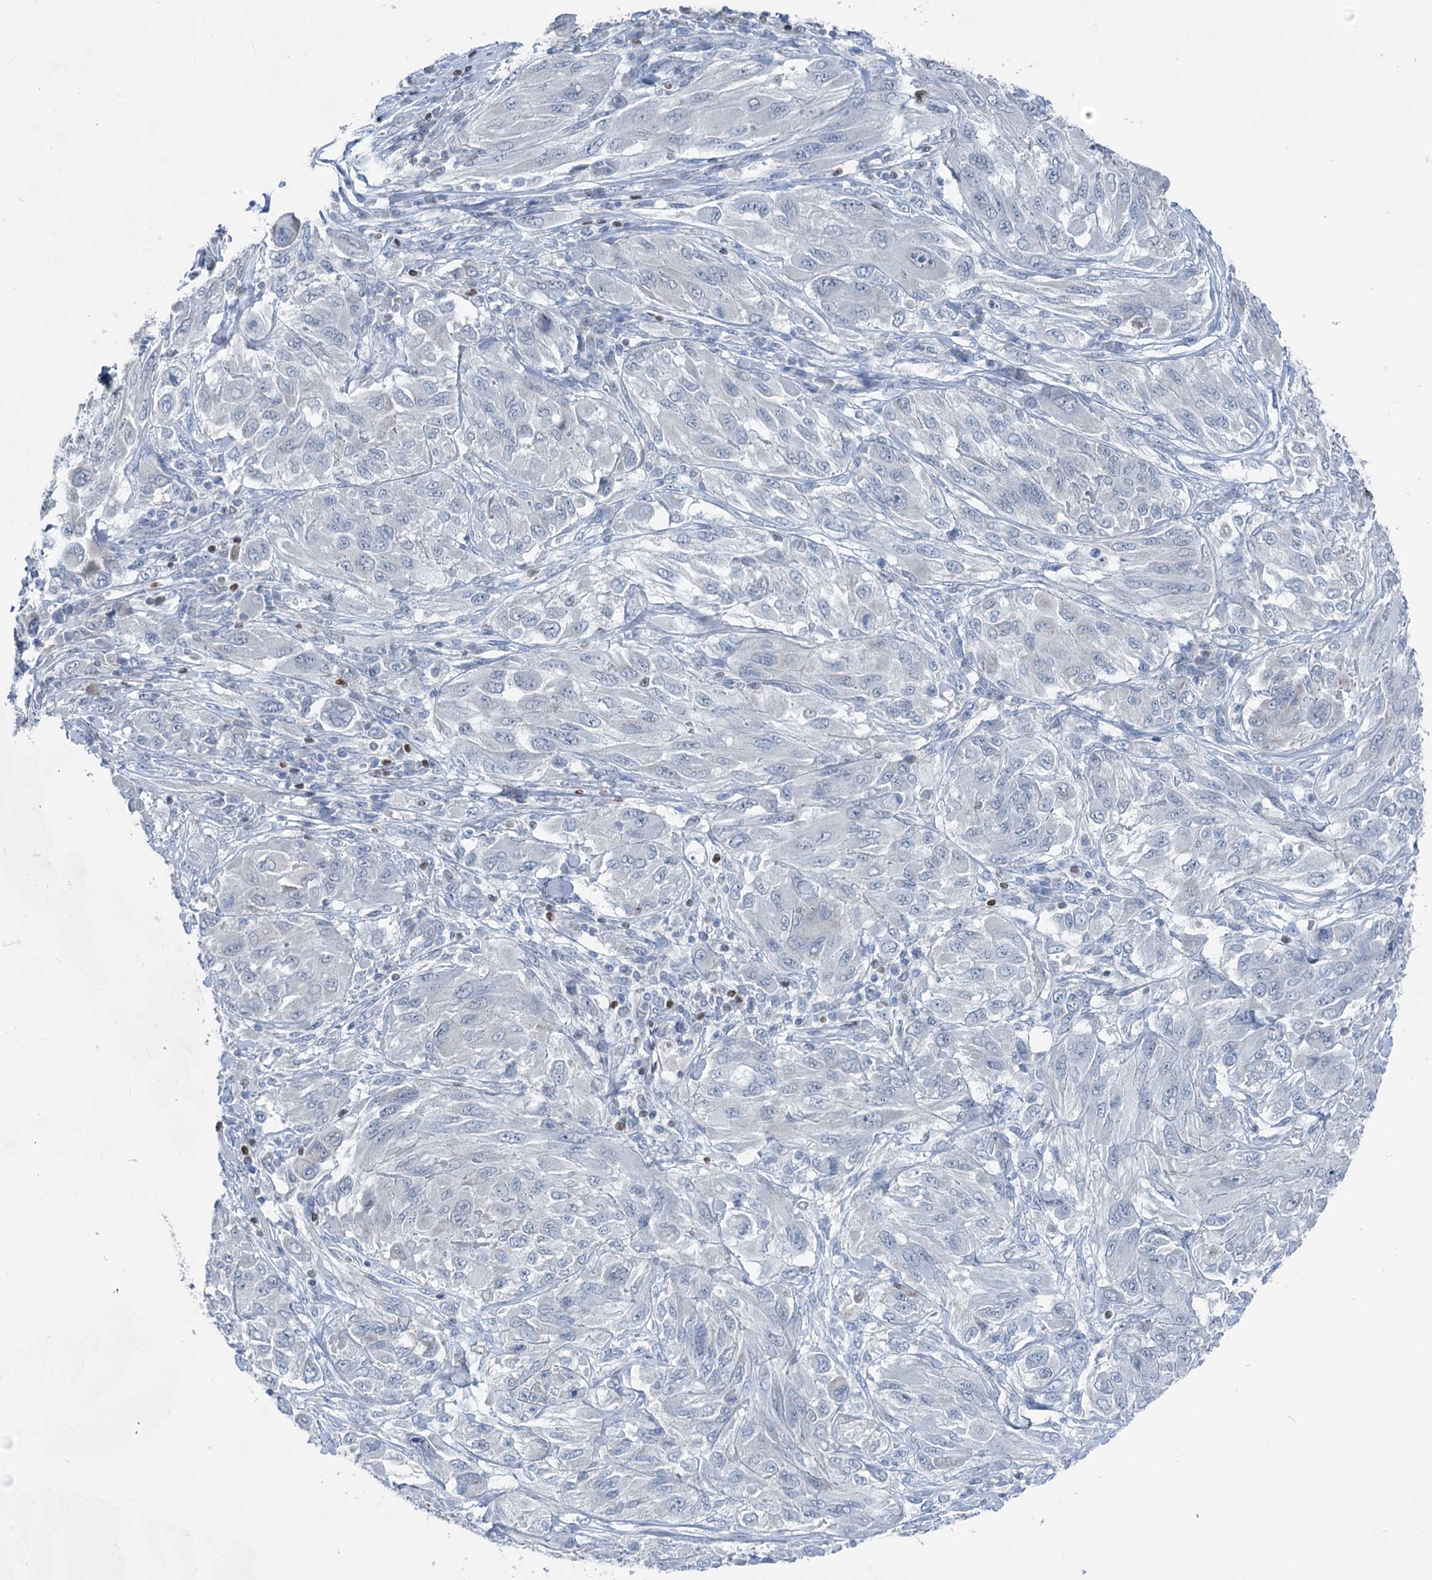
{"staining": {"intensity": "negative", "quantity": "none", "location": "none"}, "tissue": "melanoma", "cell_type": "Tumor cells", "image_type": "cancer", "snomed": [{"axis": "morphology", "description": "Malignant melanoma, NOS"}, {"axis": "topography", "description": "Skin"}], "caption": "This photomicrograph is of malignant melanoma stained with IHC to label a protein in brown with the nuclei are counter-stained blue. There is no staining in tumor cells.", "gene": "ELP4", "patient": {"sex": "female", "age": 91}}